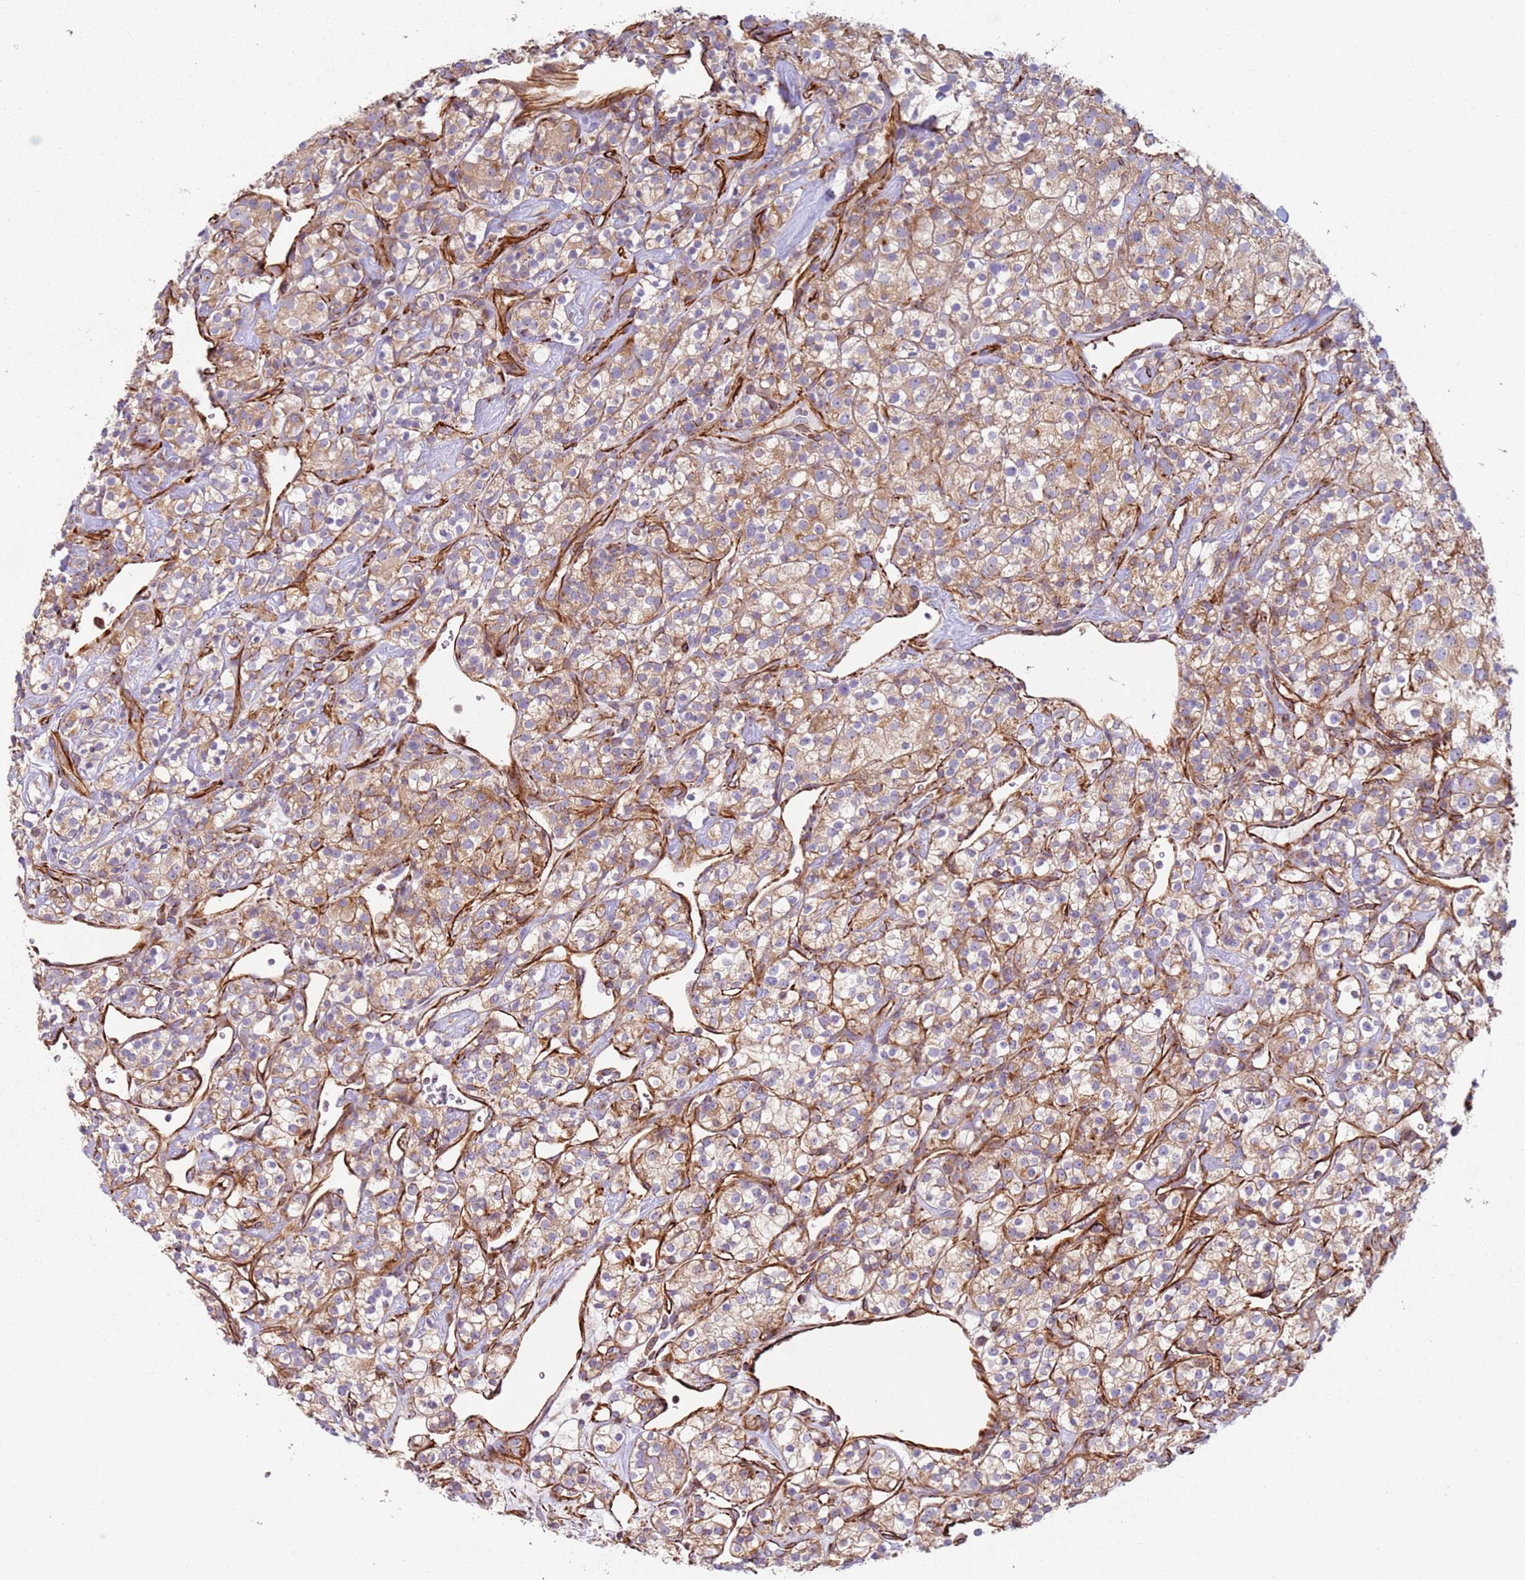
{"staining": {"intensity": "moderate", "quantity": "25%-75%", "location": "cytoplasmic/membranous"}, "tissue": "renal cancer", "cell_type": "Tumor cells", "image_type": "cancer", "snomed": [{"axis": "morphology", "description": "Adenocarcinoma, NOS"}, {"axis": "topography", "description": "Kidney"}], "caption": "Moderate cytoplasmic/membranous staining for a protein is seen in about 25%-75% of tumor cells of renal adenocarcinoma using IHC.", "gene": "SNAPIN", "patient": {"sex": "male", "age": 77}}